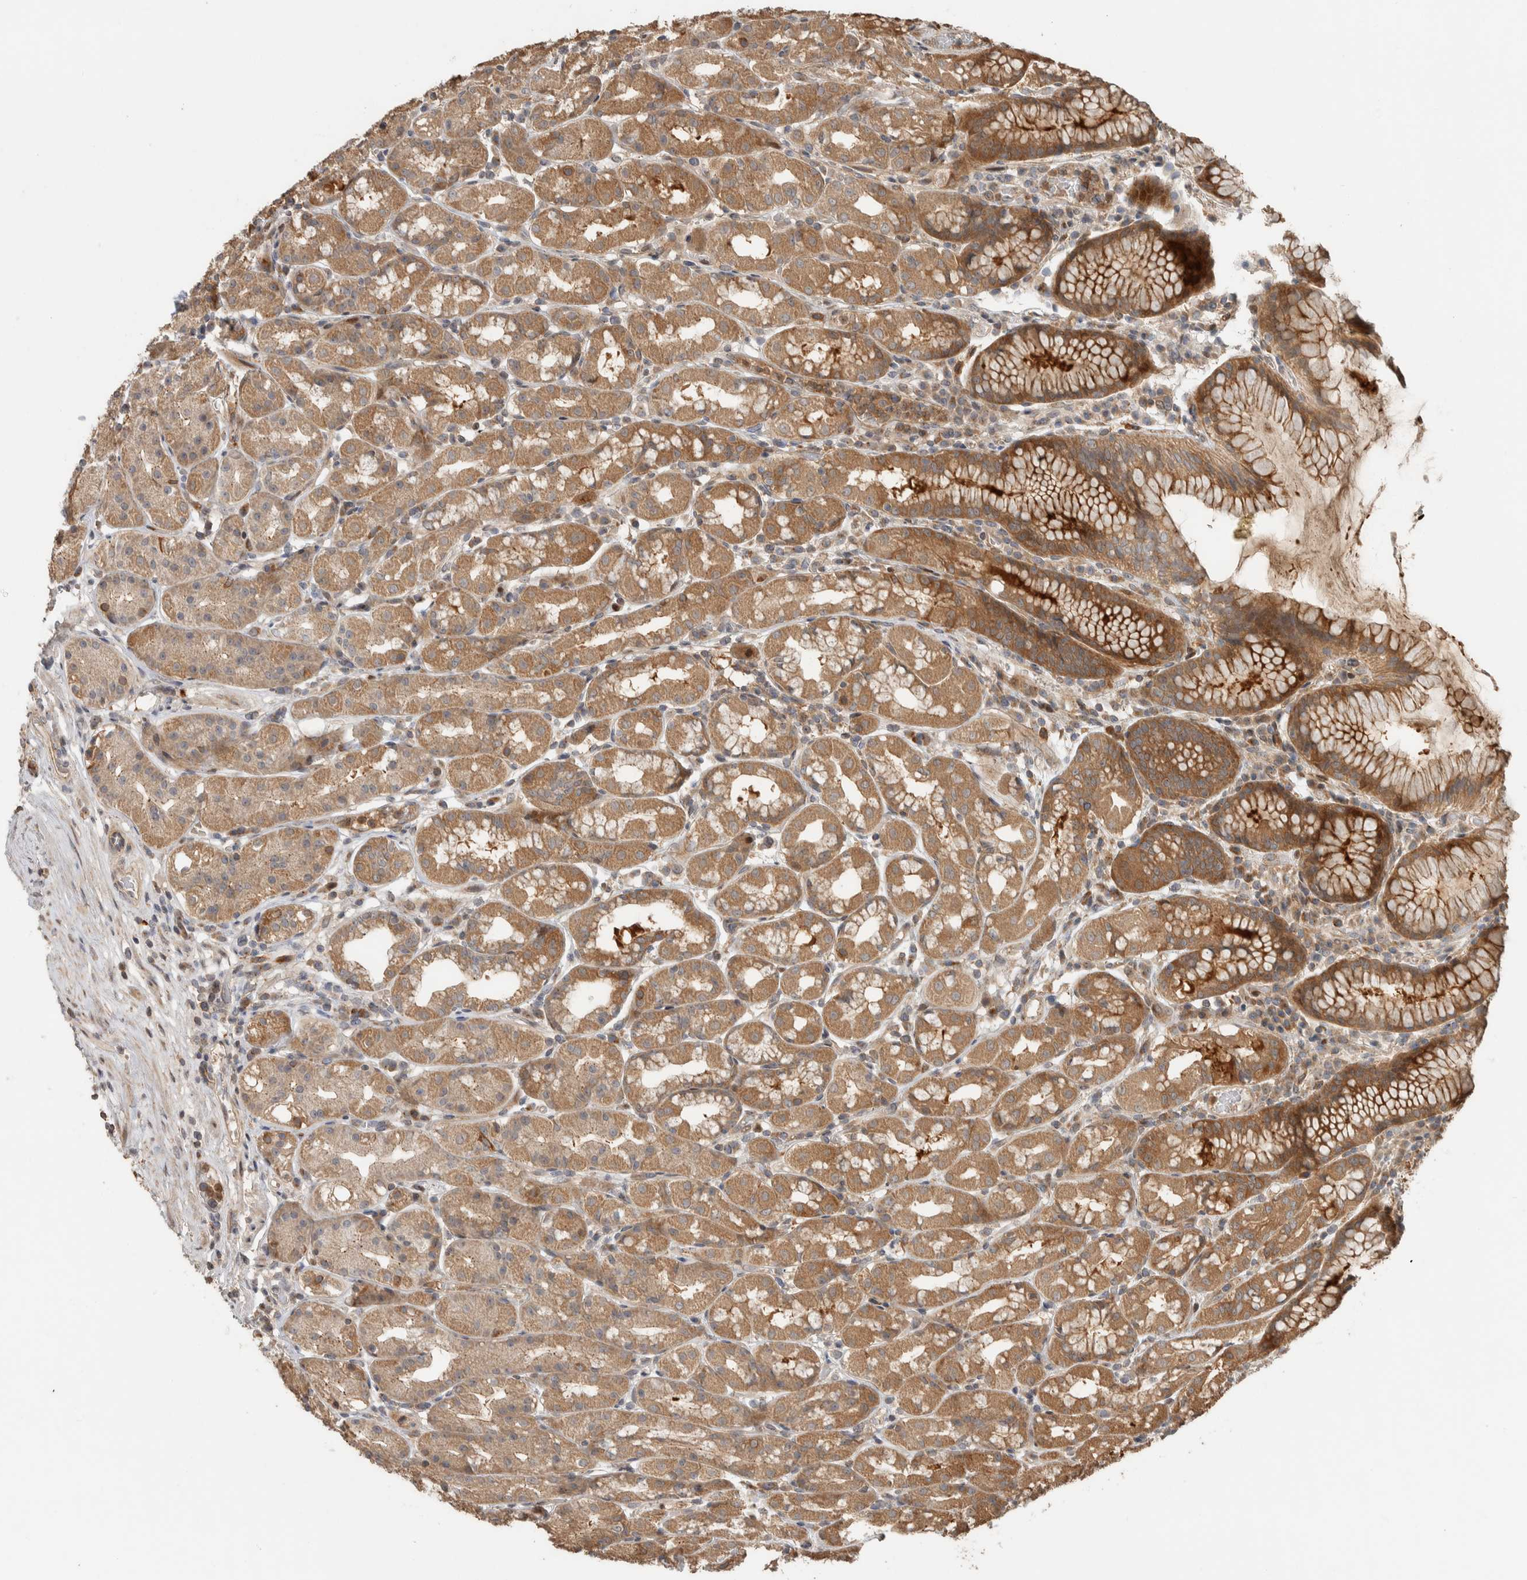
{"staining": {"intensity": "moderate", "quantity": ">75%", "location": "cytoplasmic/membranous"}, "tissue": "stomach", "cell_type": "Glandular cells", "image_type": "normal", "snomed": [{"axis": "morphology", "description": "Normal tissue, NOS"}, {"axis": "topography", "description": "Stomach, lower"}], "caption": "Stomach stained for a protein exhibits moderate cytoplasmic/membranous positivity in glandular cells. (brown staining indicates protein expression, while blue staining denotes nuclei).", "gene": "CNTROB", "patient": {"sex": "female", "age": 56}}